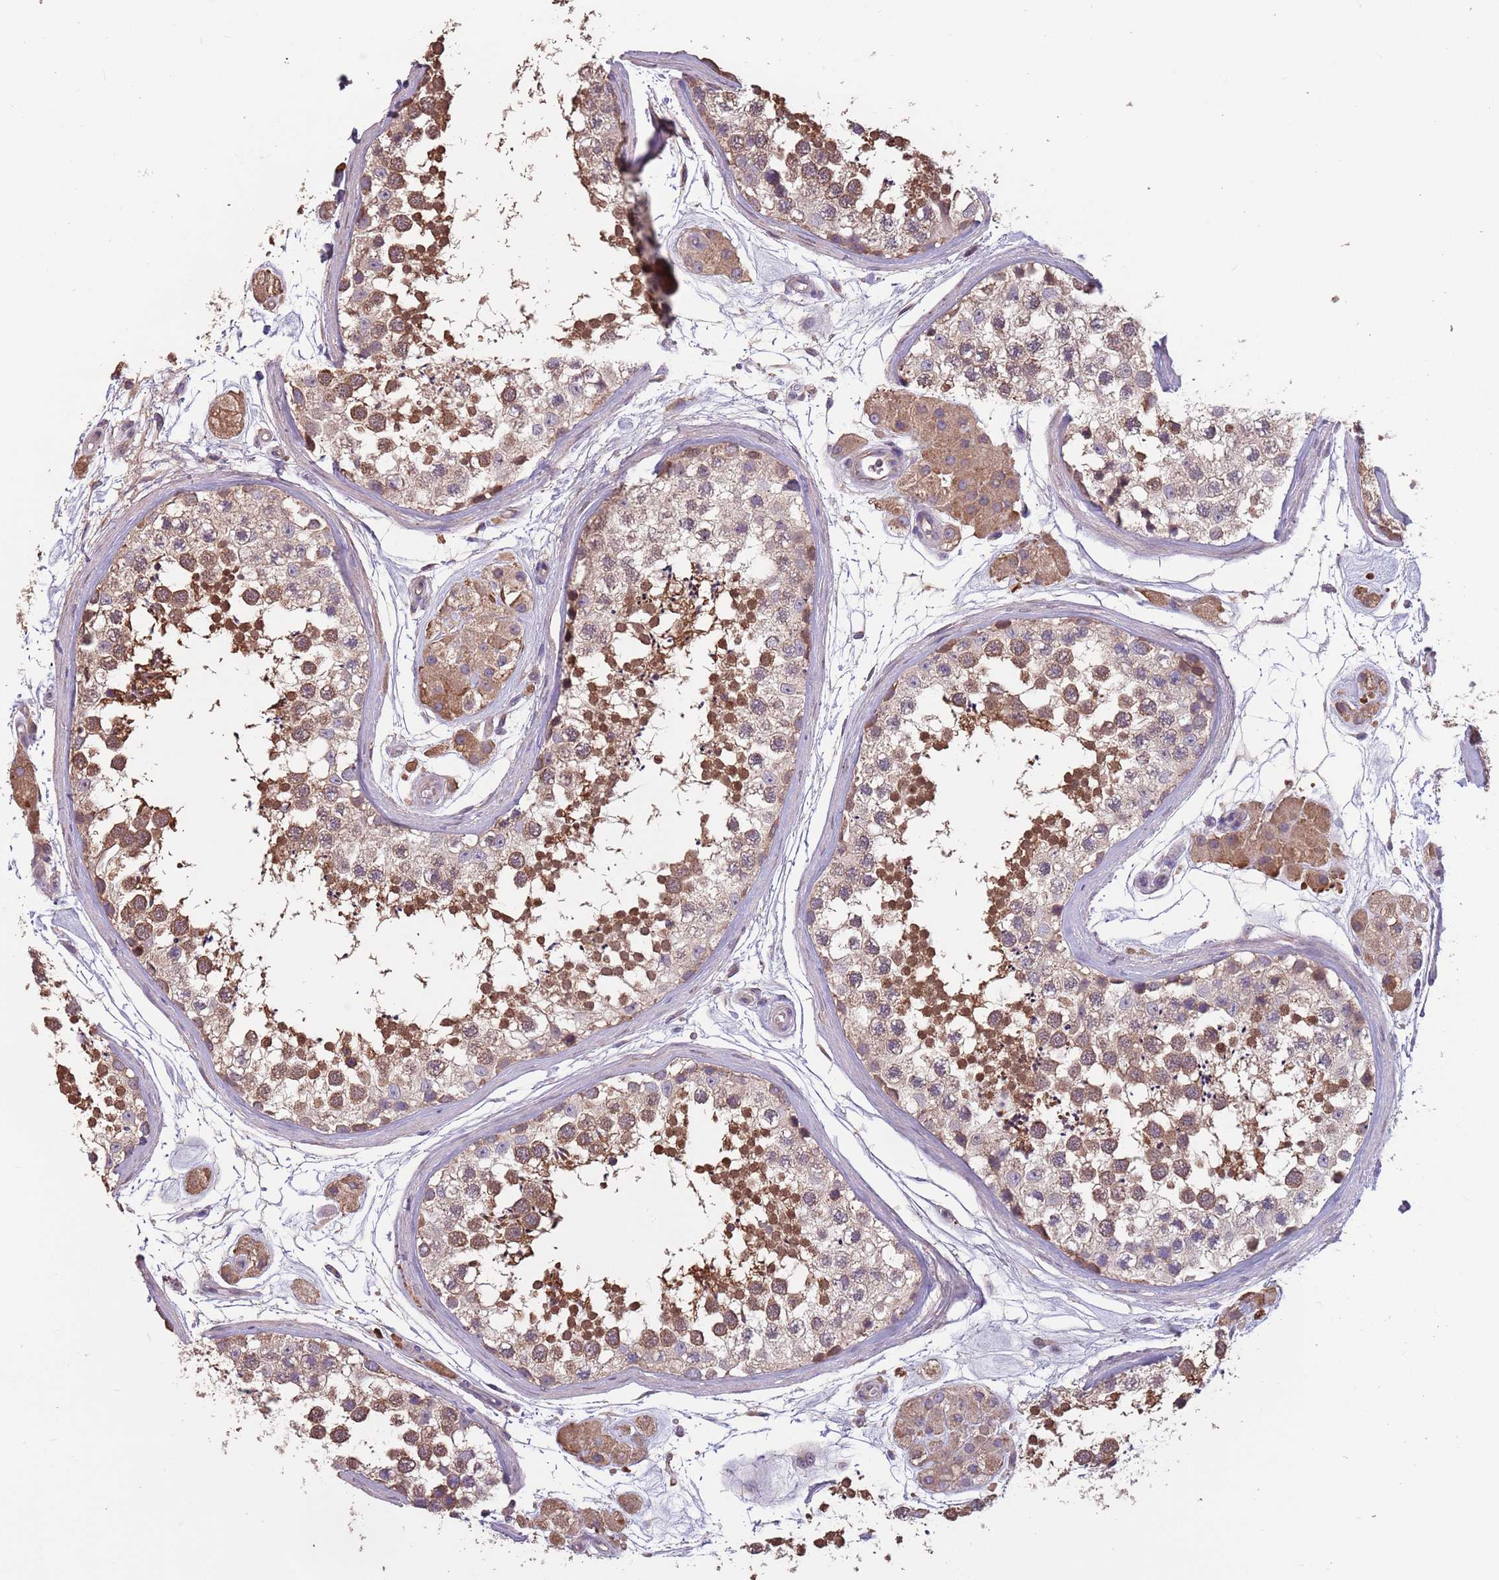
{"staining": {"intensity": "strong", "quantity": "25%-75%", "location": "cytoplasmic/membranous,nuclear"}, "tissue": "testis", "cell_type": "Cells in seminiferous ducts", "image_type": "normal", "snomed": [{"axis": "morphology", "description": "Normal tissue, NOS"}, {"axis": "topography", "description": "Testis"}], "caption": "A brown stain shows strong cytoplasmic/membranous,nuclear positivity of a protein in cells in seminiferous ducts of benign testis.", "gene": "MBD3L1", "patient": {"sex": "male", "age": 56}}